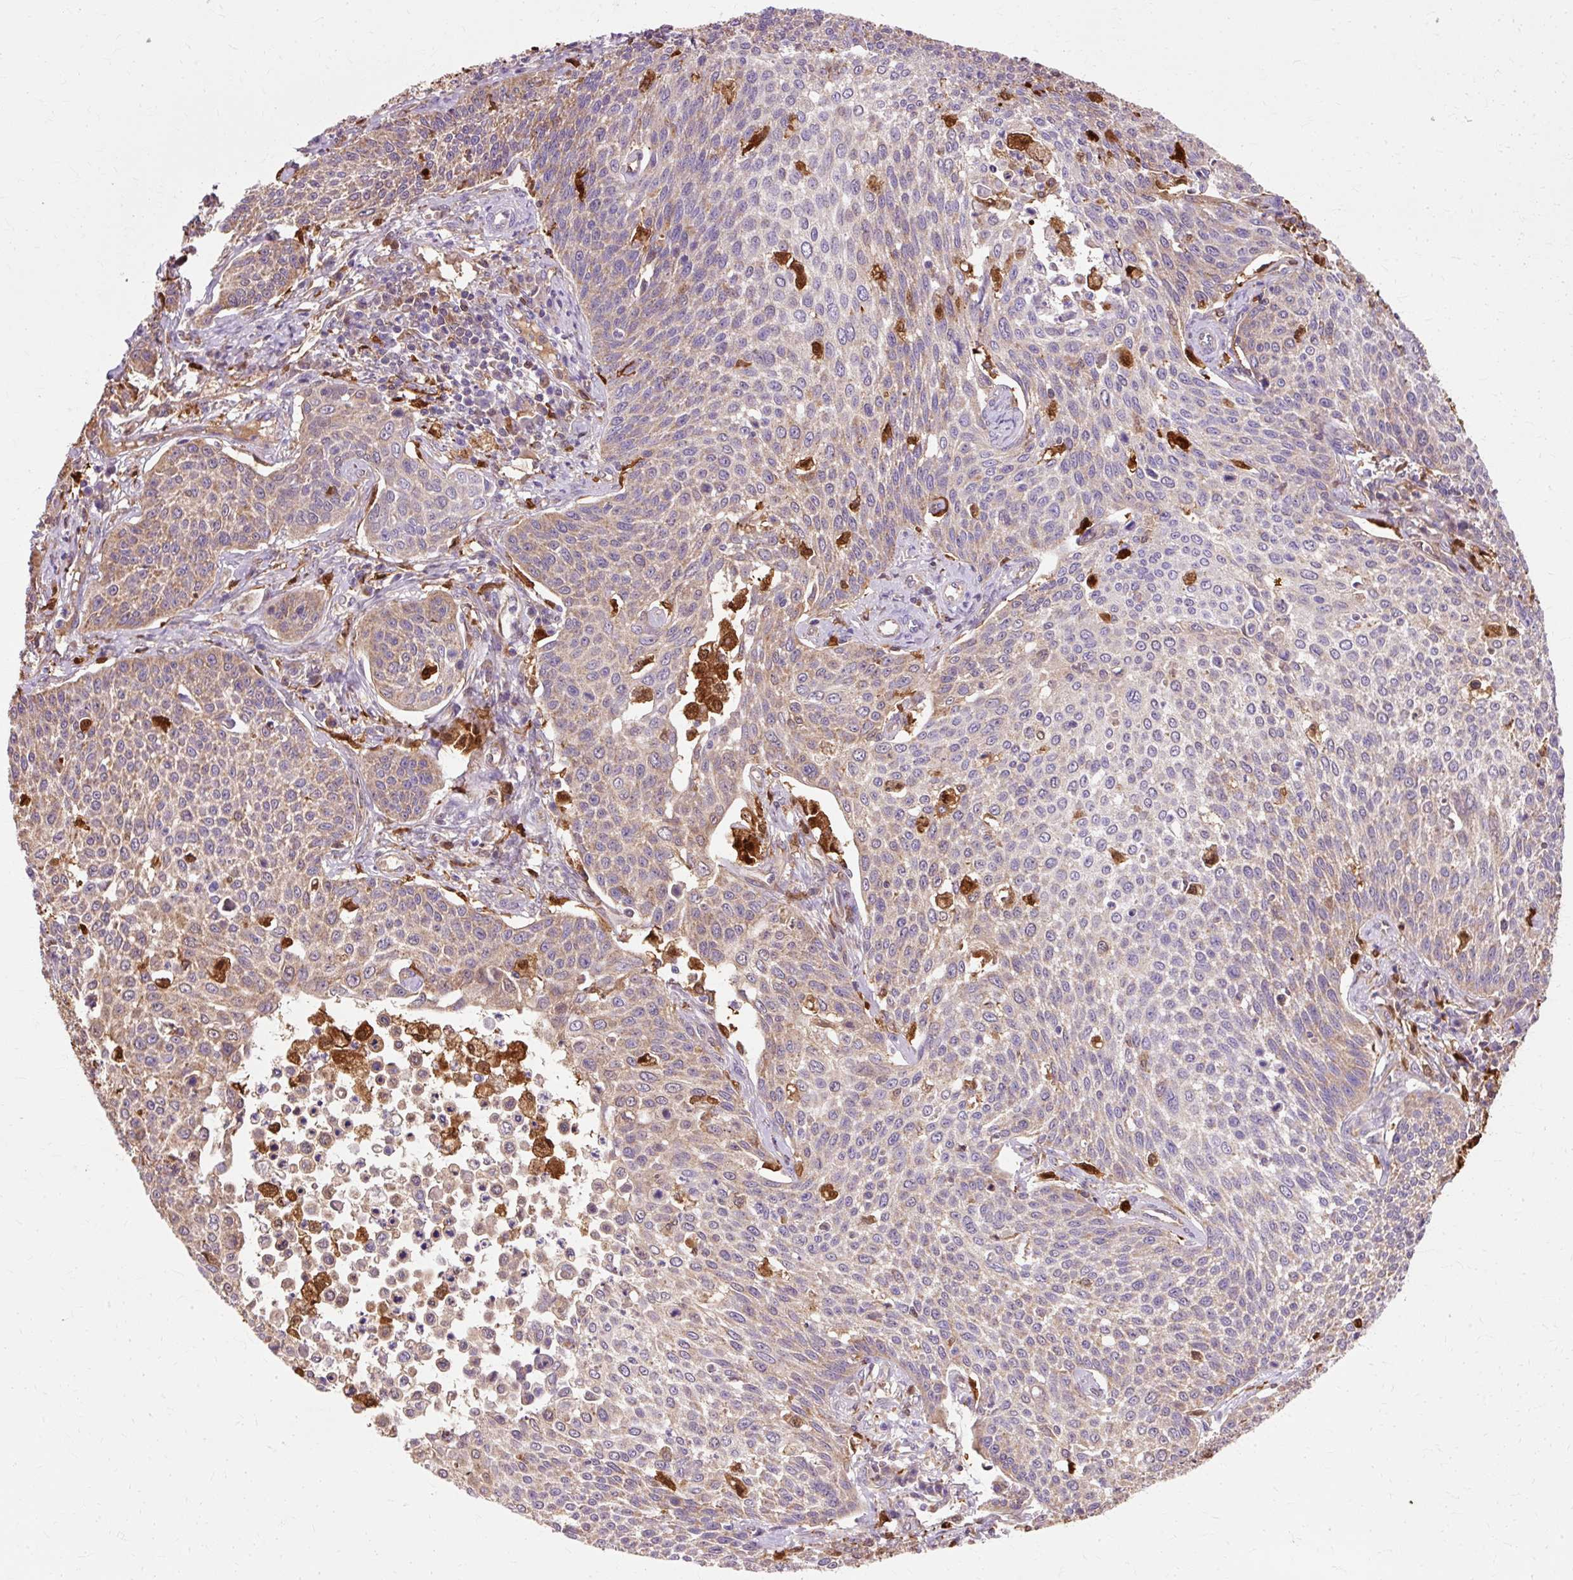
{"staining": {"intensity": "moderate", "quantity": "25%-75%", "location": "cytoplasmic/membranous"}, "tissue": "cervical cancer", "cell_type": "Tumor cells", "image_type": "cancer", "snomed": [{"axis": "morphology", "description": "Squamous cell carcinoma, NOS"}, {"axis": "topography", "description": "Cervix"}], "caption": "About 25%-75% of tumor cells in cervical cancer display moderate cytoplasmic/membranous protein positivity as visualized by brown immunohistochemical staining.", "gene": "GPX1", "patient": {"sex": "female", "age": 34}}